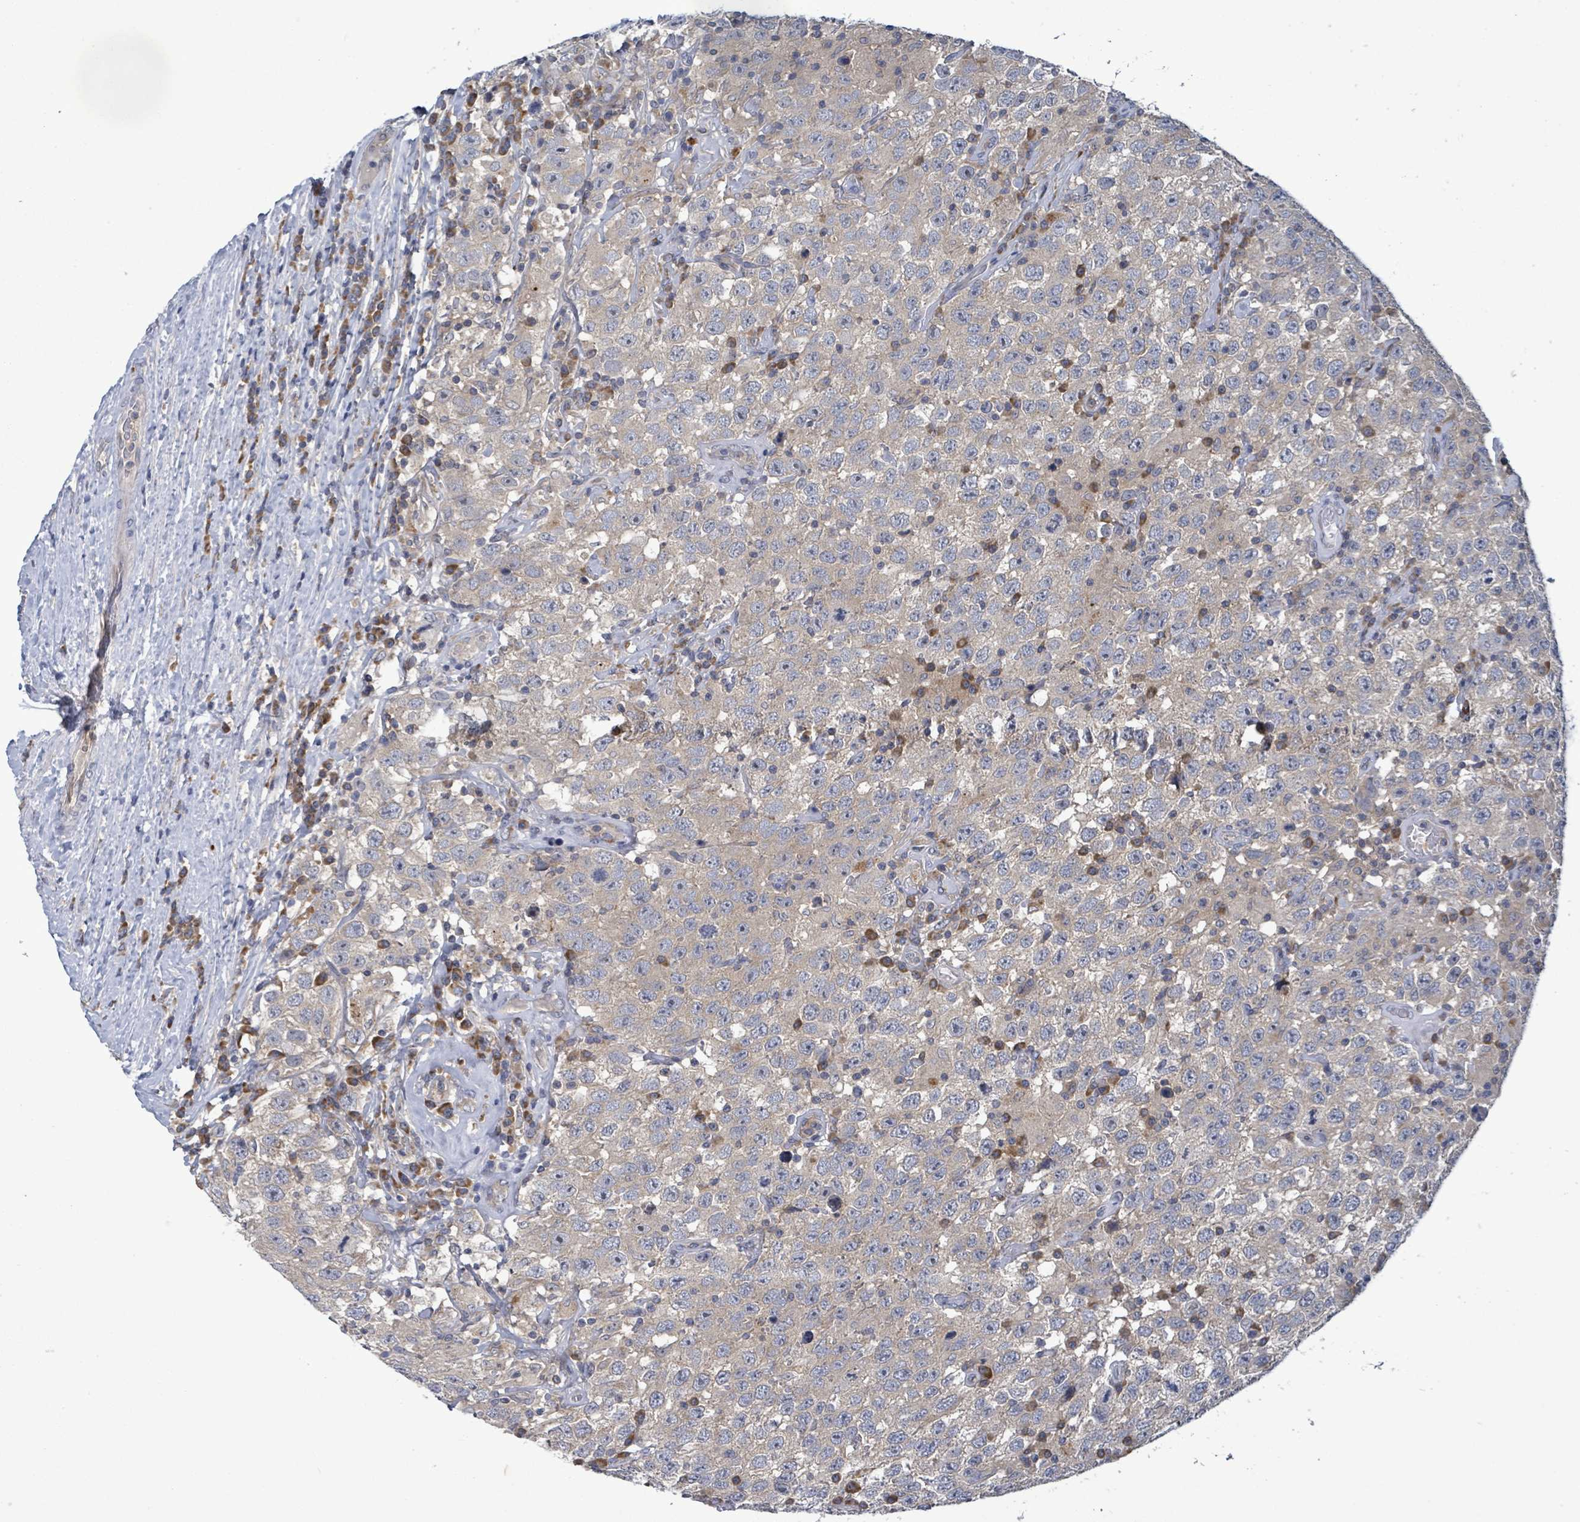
{"staining": {"intensity": "negative", "quantity": "none", "location": "none"}, "tissue": "testis cancer", "cell_type": "Tumor cells", "image_type": "cancer", "snomed": [{"axis": "morphology", "description": "Seminoma, NOS"}, {"axis": "topography", "description": "Testis"}], "caption": "IHC photomicrograph of neoplastic tissue: seminoma (testis) stained with DAB (3,3'-diaminobenzidine) reveals no significant protein expression in tumor cells.", "gene": "SERPINE3", "patient": {"sex": "male", "age": 41}}